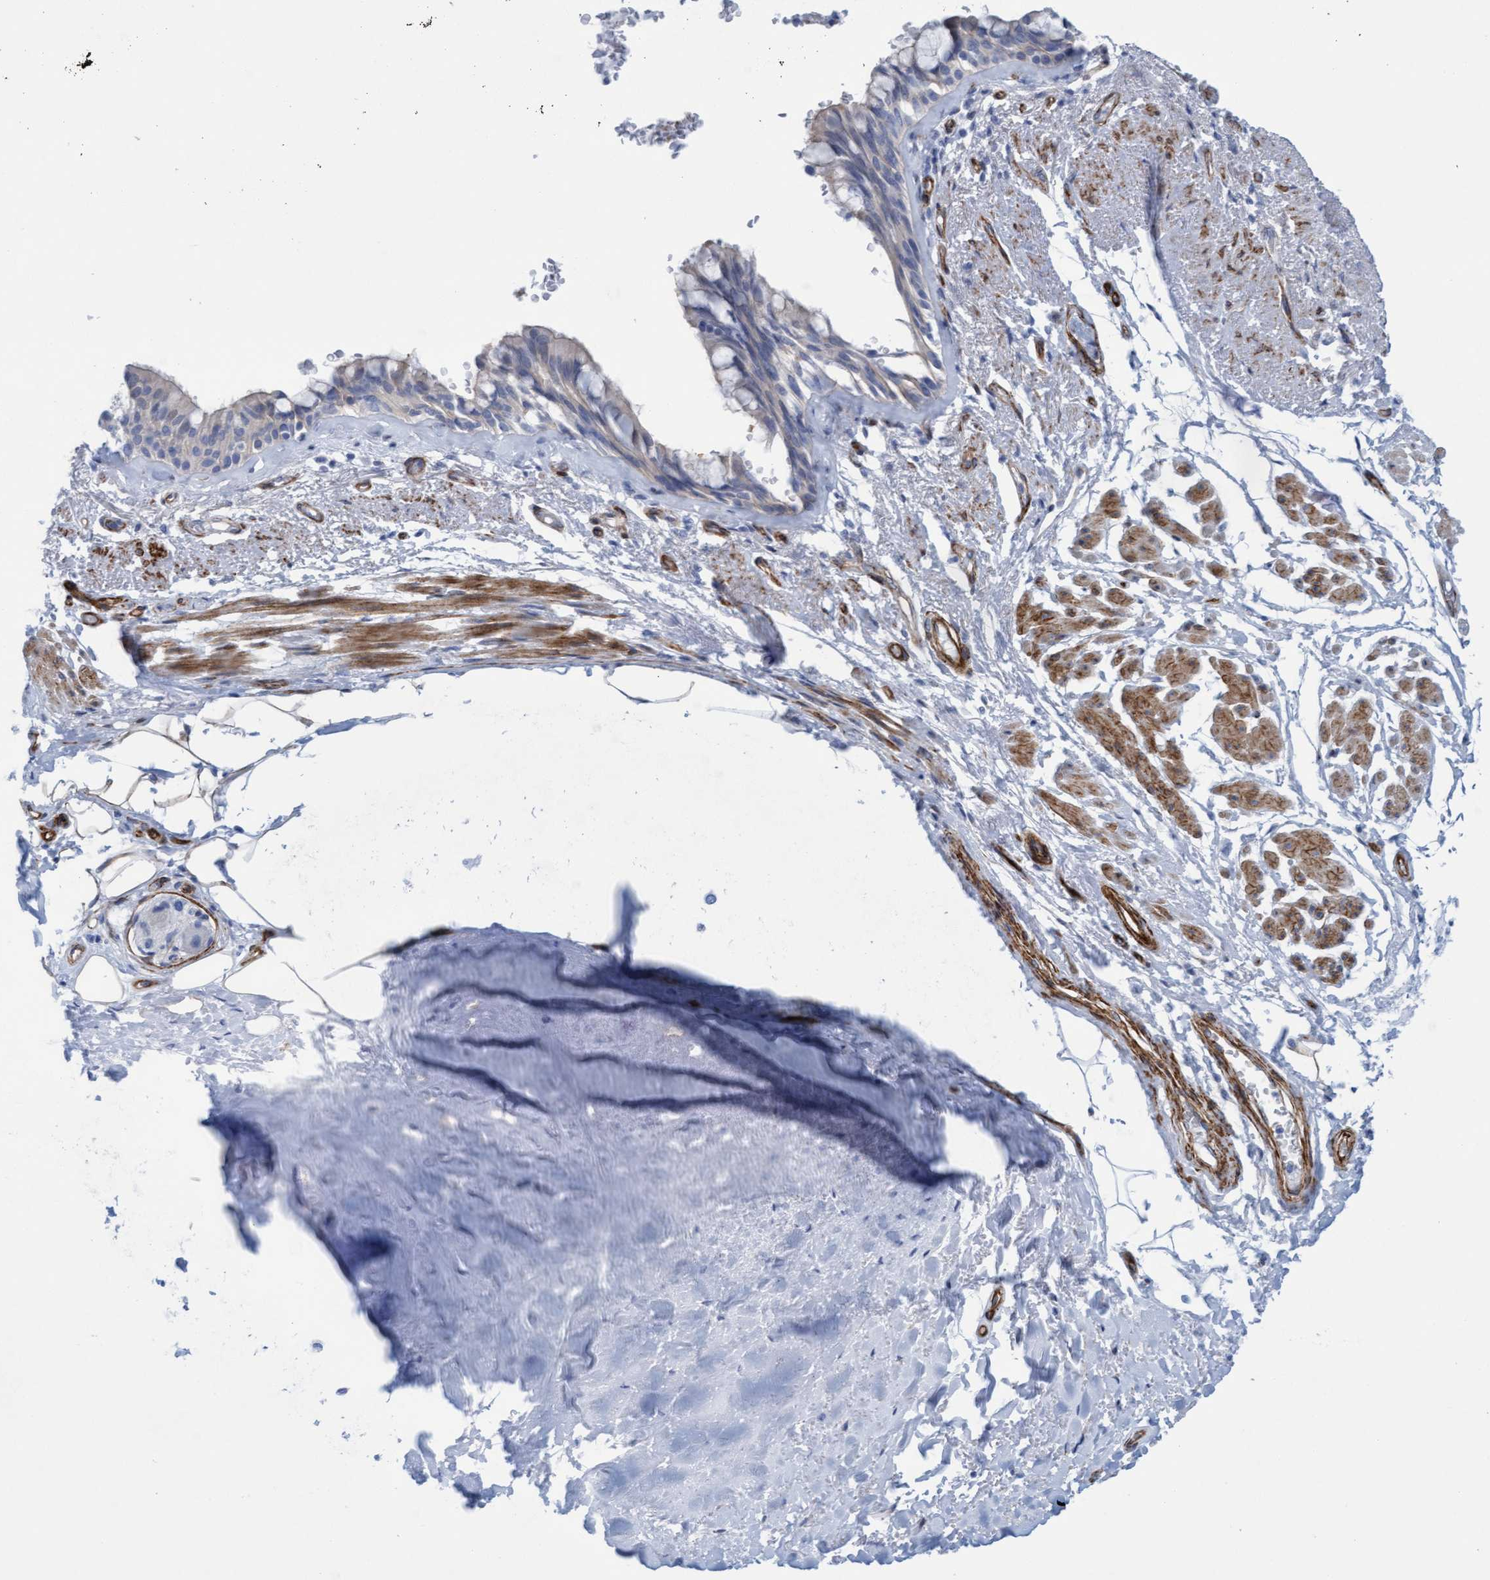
{"staining": {"intensity": "moderate", "quantity": "25%-75%", "location": "cytoplasmic/membranous"}, "tissue": "bronchus", "cell_type": "Respiratory epithelial cells", "image_type": "normal", "snomed": [{"axis": "morphology", "description": "Normal tissue, NOS"}, {"axis": "topography", "description": "Bronchus"}], "caption": "DAB immunohistochemical staining of benign human bronchus exhibits moderate cytoplasmic/membranous protein expression in approximately 25%-75% of respiratory epithelial cells. Using DAB (brown) and hematoxylin (blue) stains, captured at high magnification using brightfield microscopy.", "gene": "MTFR1", "patient": {"sex": "male", "age": 66}}